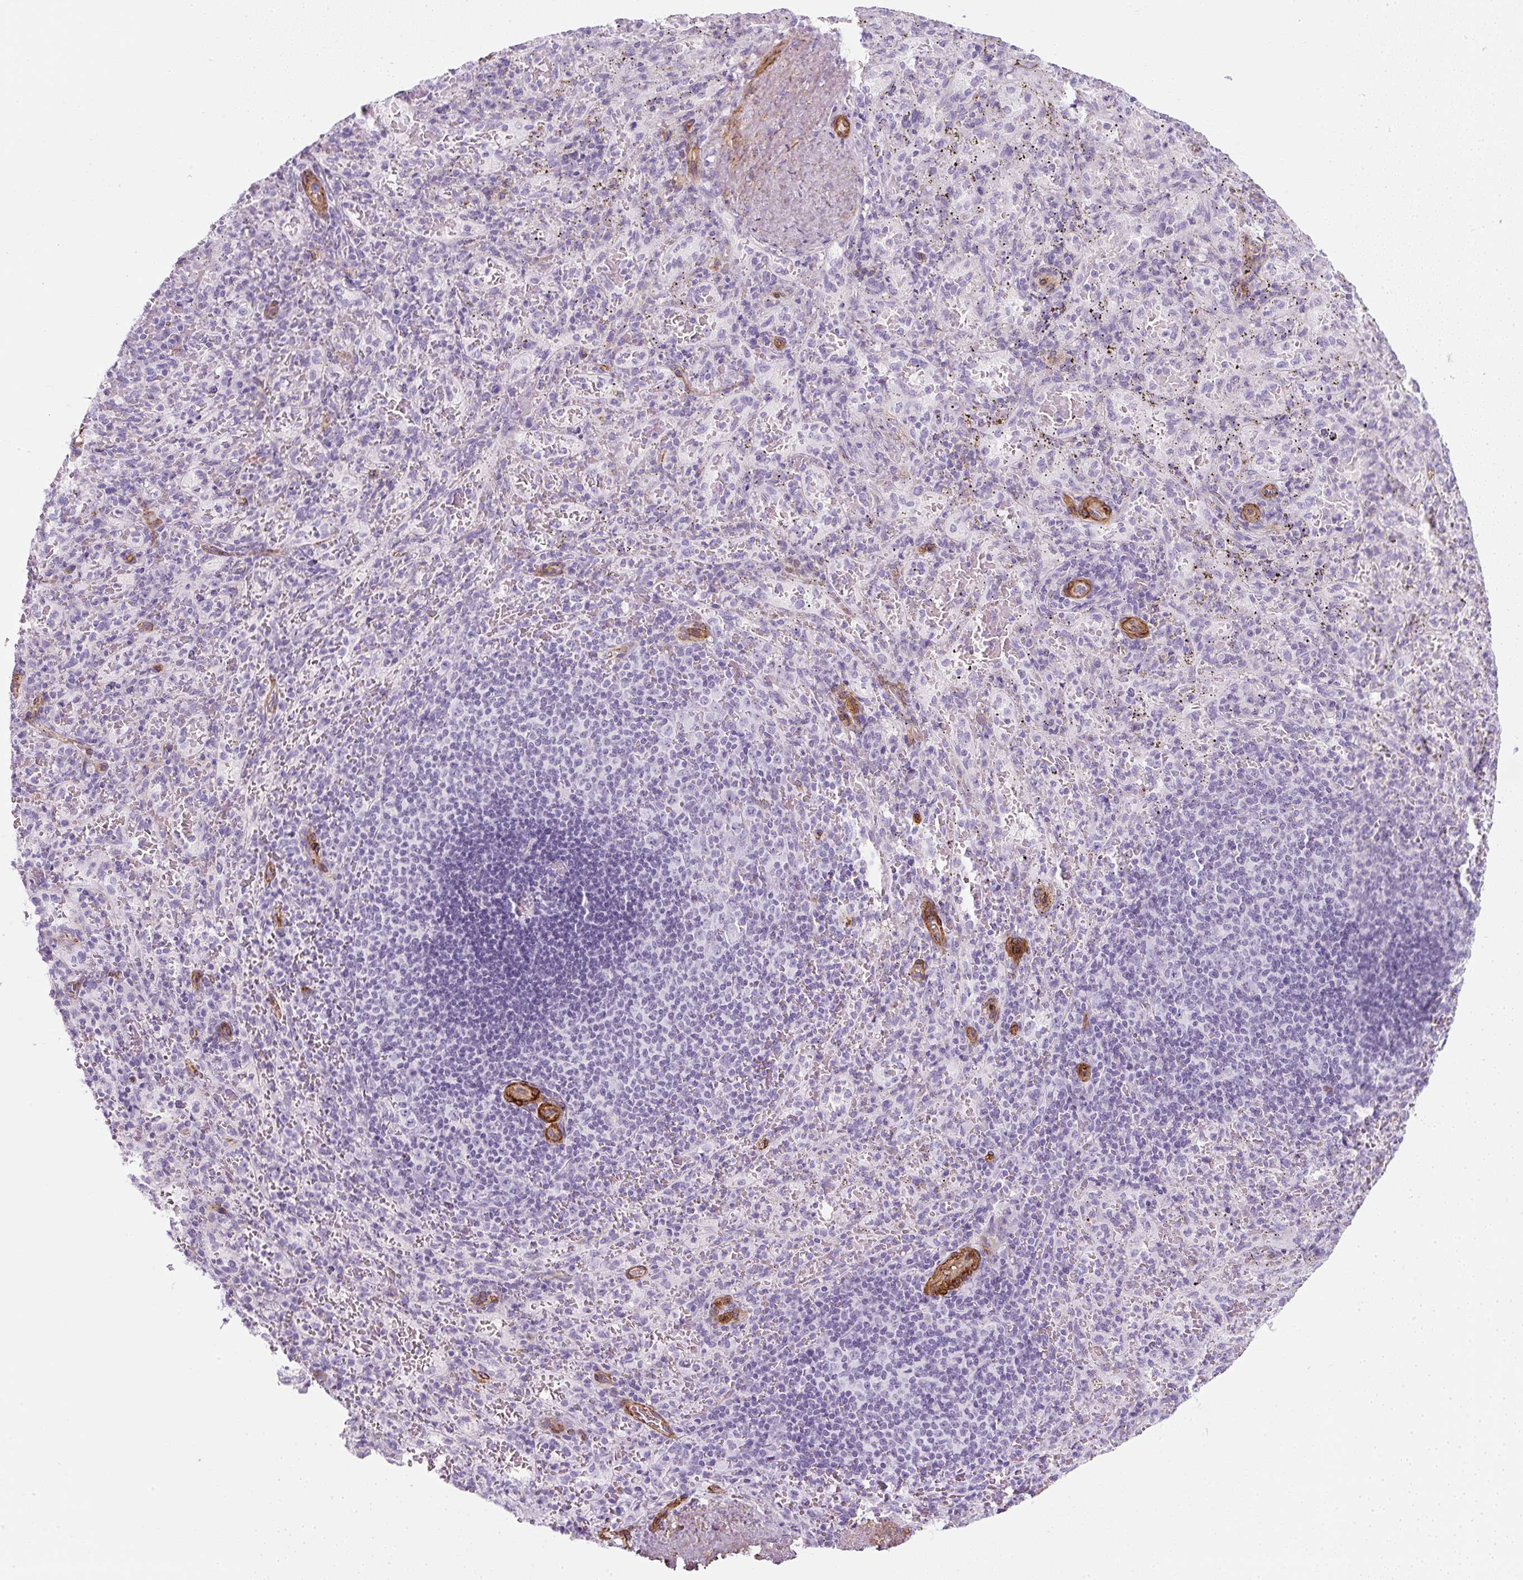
{"staining": {"intensity": "negative", "quantity": "none", "location": "none"}, "tissue": "spleen", "cell_type": "Cells in red pulp", "image_type": "normal", "snomed": [{"axis": "morphology", "description": "Normal tissue, NOS"}, {"axis": "topography", "description": "Spleen"}], "caption": "Immunohistochemical staining of unremarkable human spleen displays no significant staining in cells in red pulp. (DAB (3,3'-diaminobenzidine) immunohistochemistry (IHC) visualized using brightfield microscopy, high magnification).", "gene": "CAVIN3", "patient": {"sex": "male", "age": 57}}